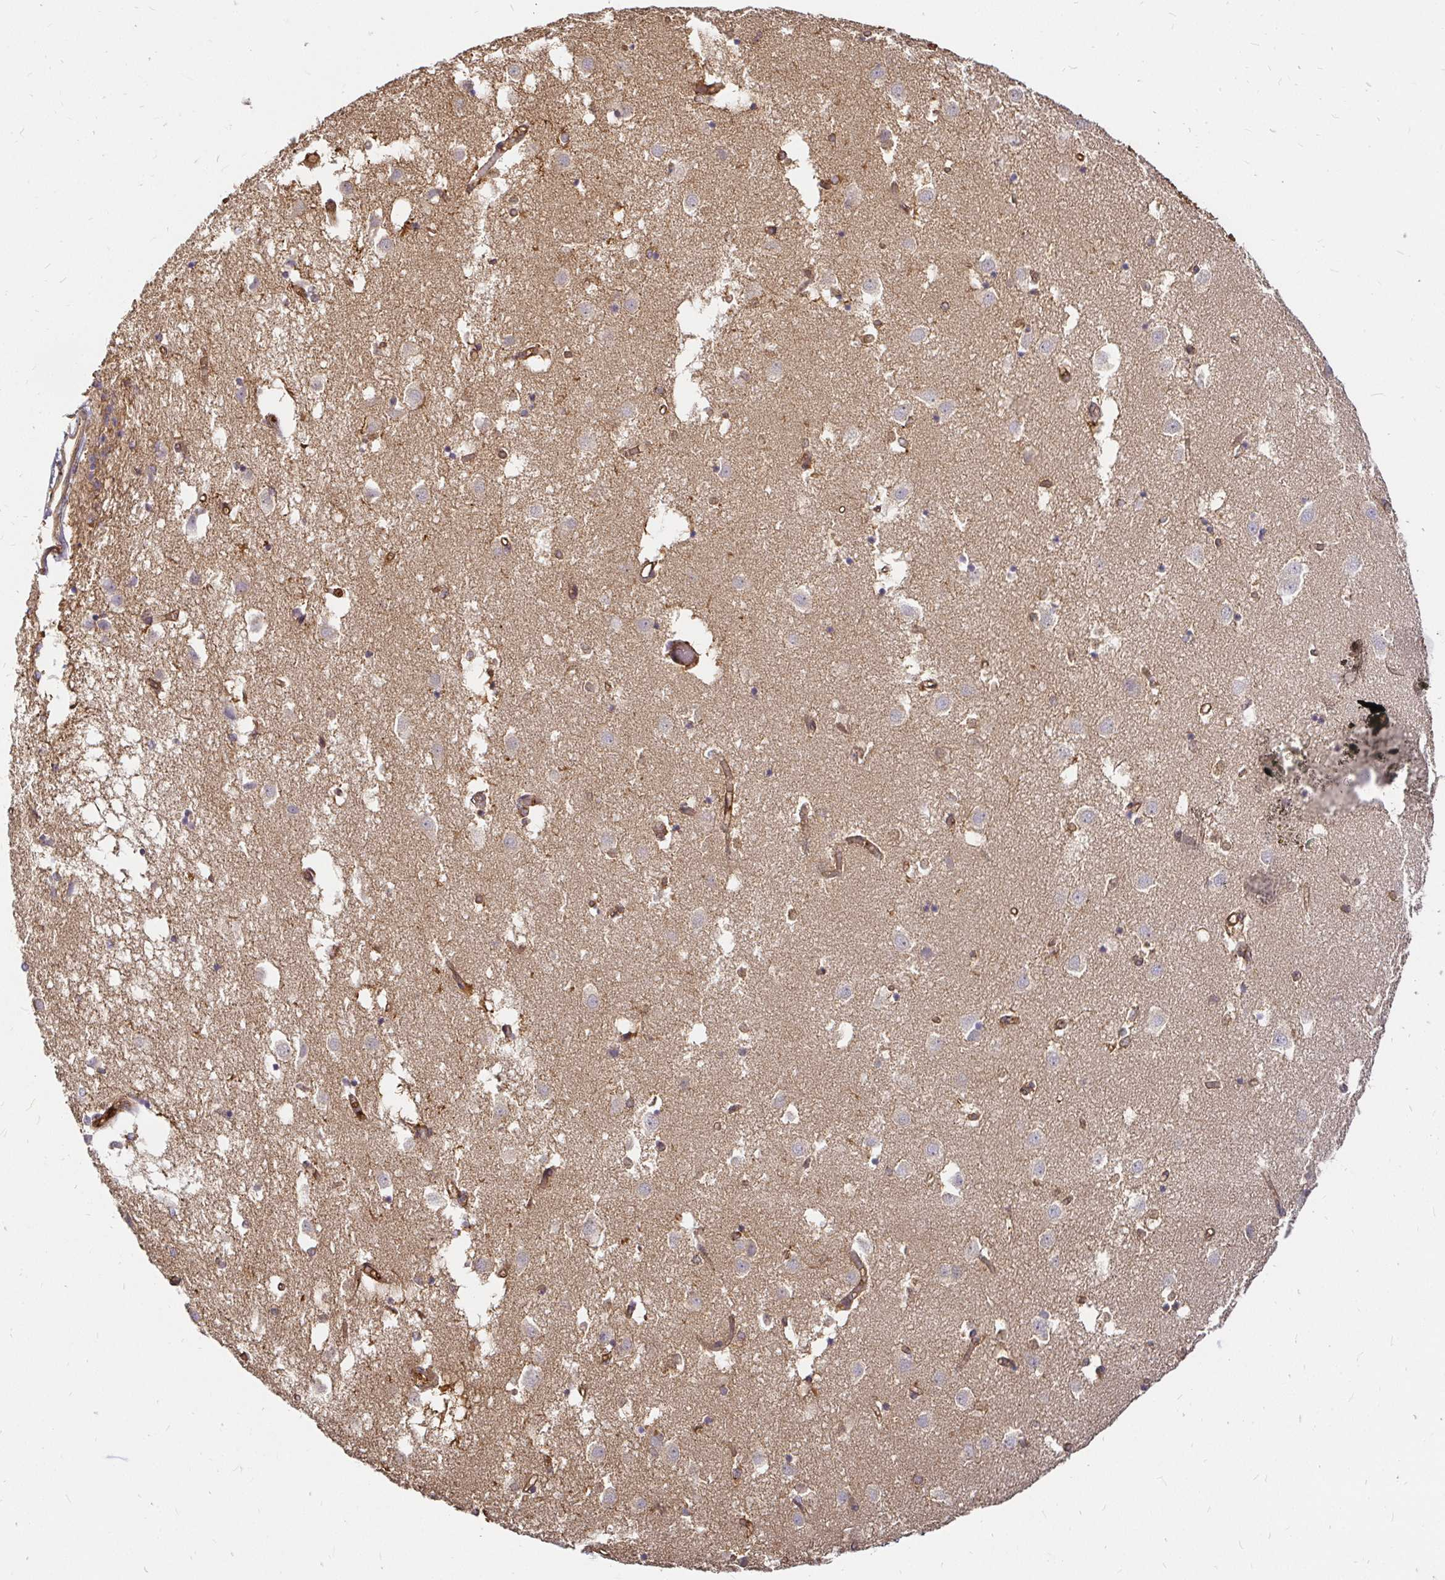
{"staining": {"intensity": "weak", "quantity": "<25%", "location": "cytoplasmic/membranous"}, "tissue": "caudate", "cell_type": "Glial cells", "image_type": "normal", "snomed": [{"axis": "morphology", "description": "Normal tissue, NOS"}, {"axis": "topography", "description": "Lateral ventricle wall"}], "caption": "Immunohistochemical staining of benign human caudate reveals no significant expression in glial cells. (DAB immunohistochemistry (IHC) visualized using brightfield microscopy, high magnification).", "gene": "KIF5B", "patient": {"sex": "male", "age": 70}}